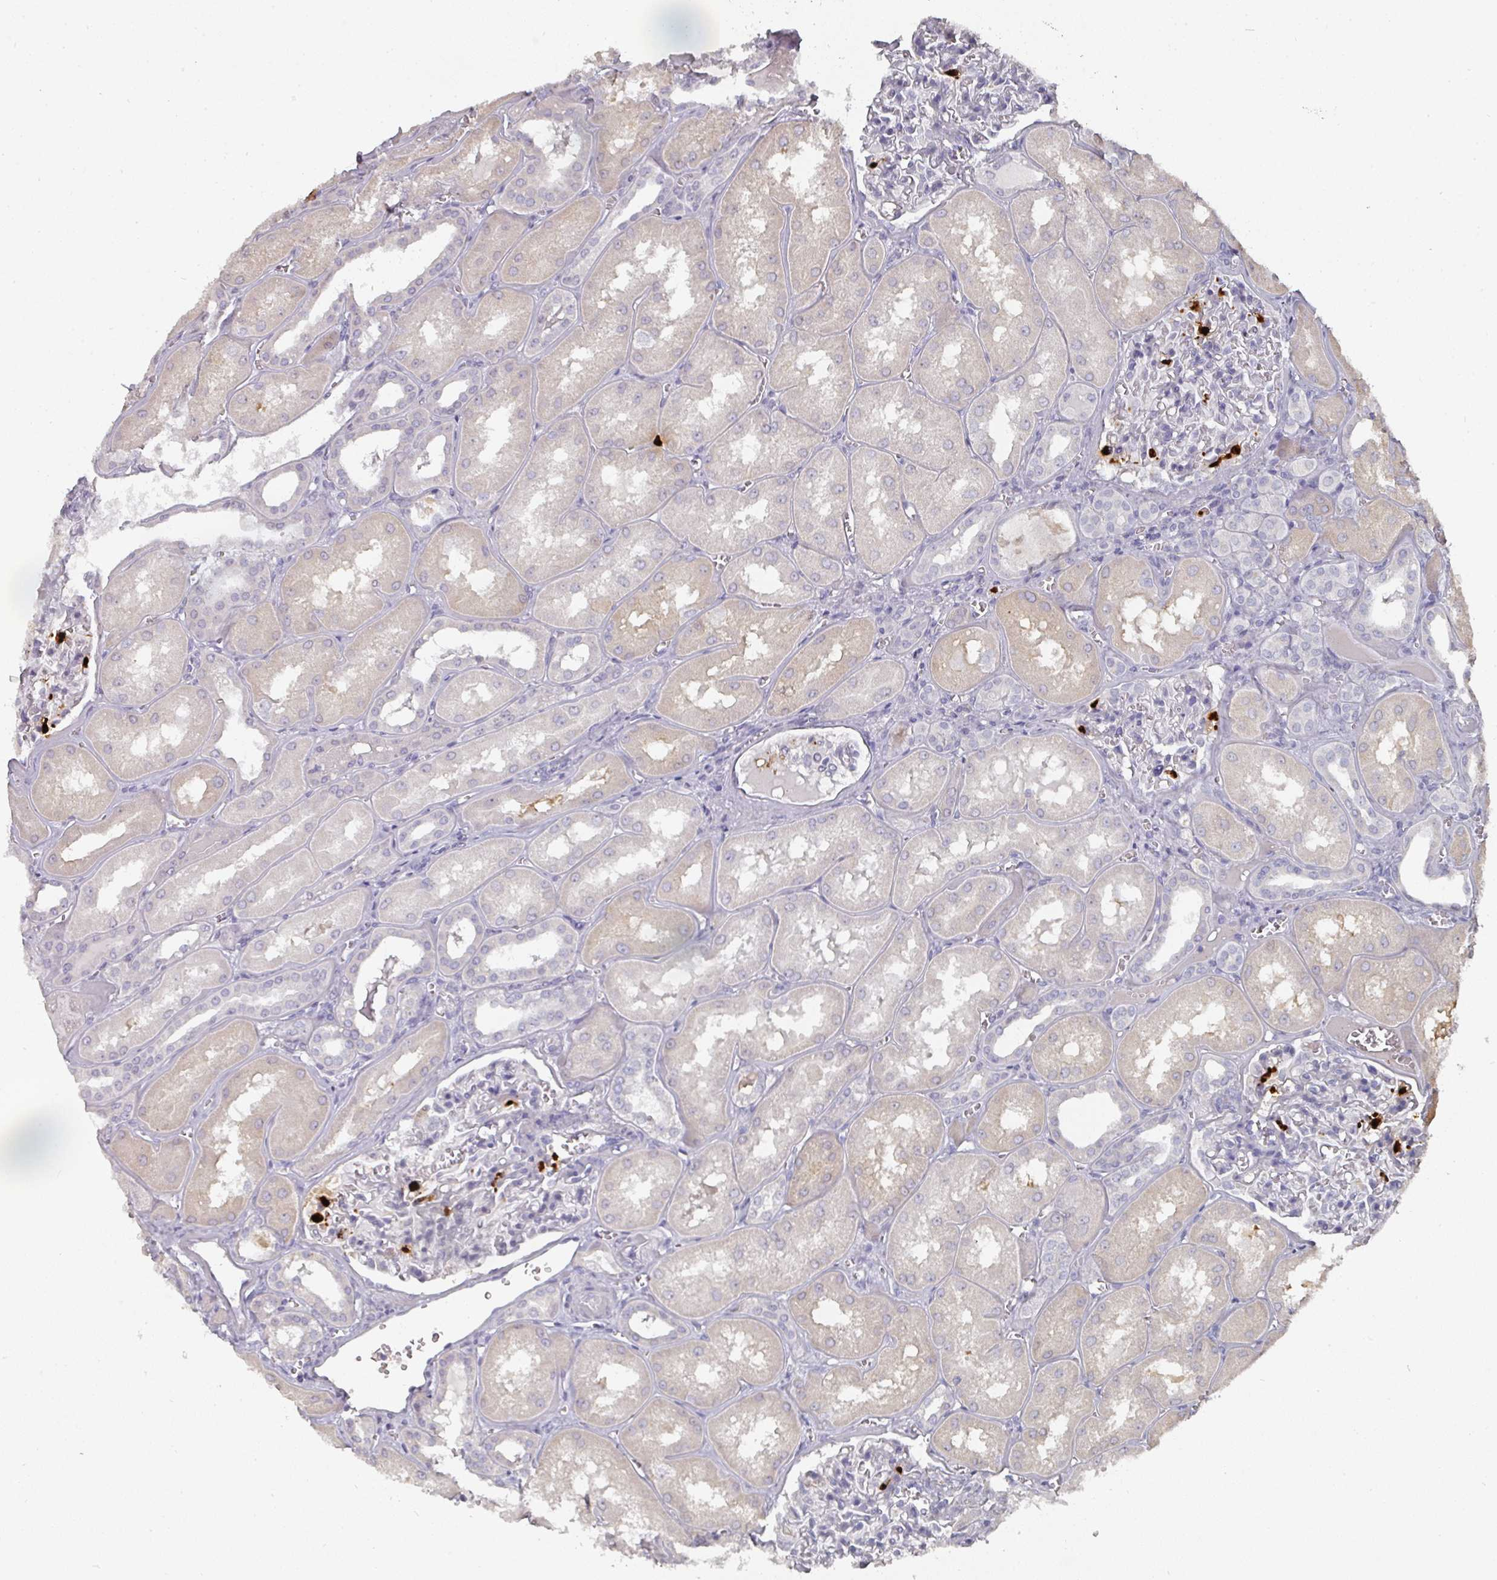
{"staining": {"intensity": "negative", "quantity": "none", "location": "none"}, "tissue": "kidney", "cell_type": "Cells in glomeruli", "image_type": "normal", "snomed": [{"axis": "morphology", "description": "Normal tissue, NOS"}, {"axis": "topography", "description": "Kidney"}], "caption": "This is an immunohistochemistry image of benign kidney. There is no expression in cells in glomeruli.", "gene": "CAMP", "patient": {"sex": "male", "age": 61}}